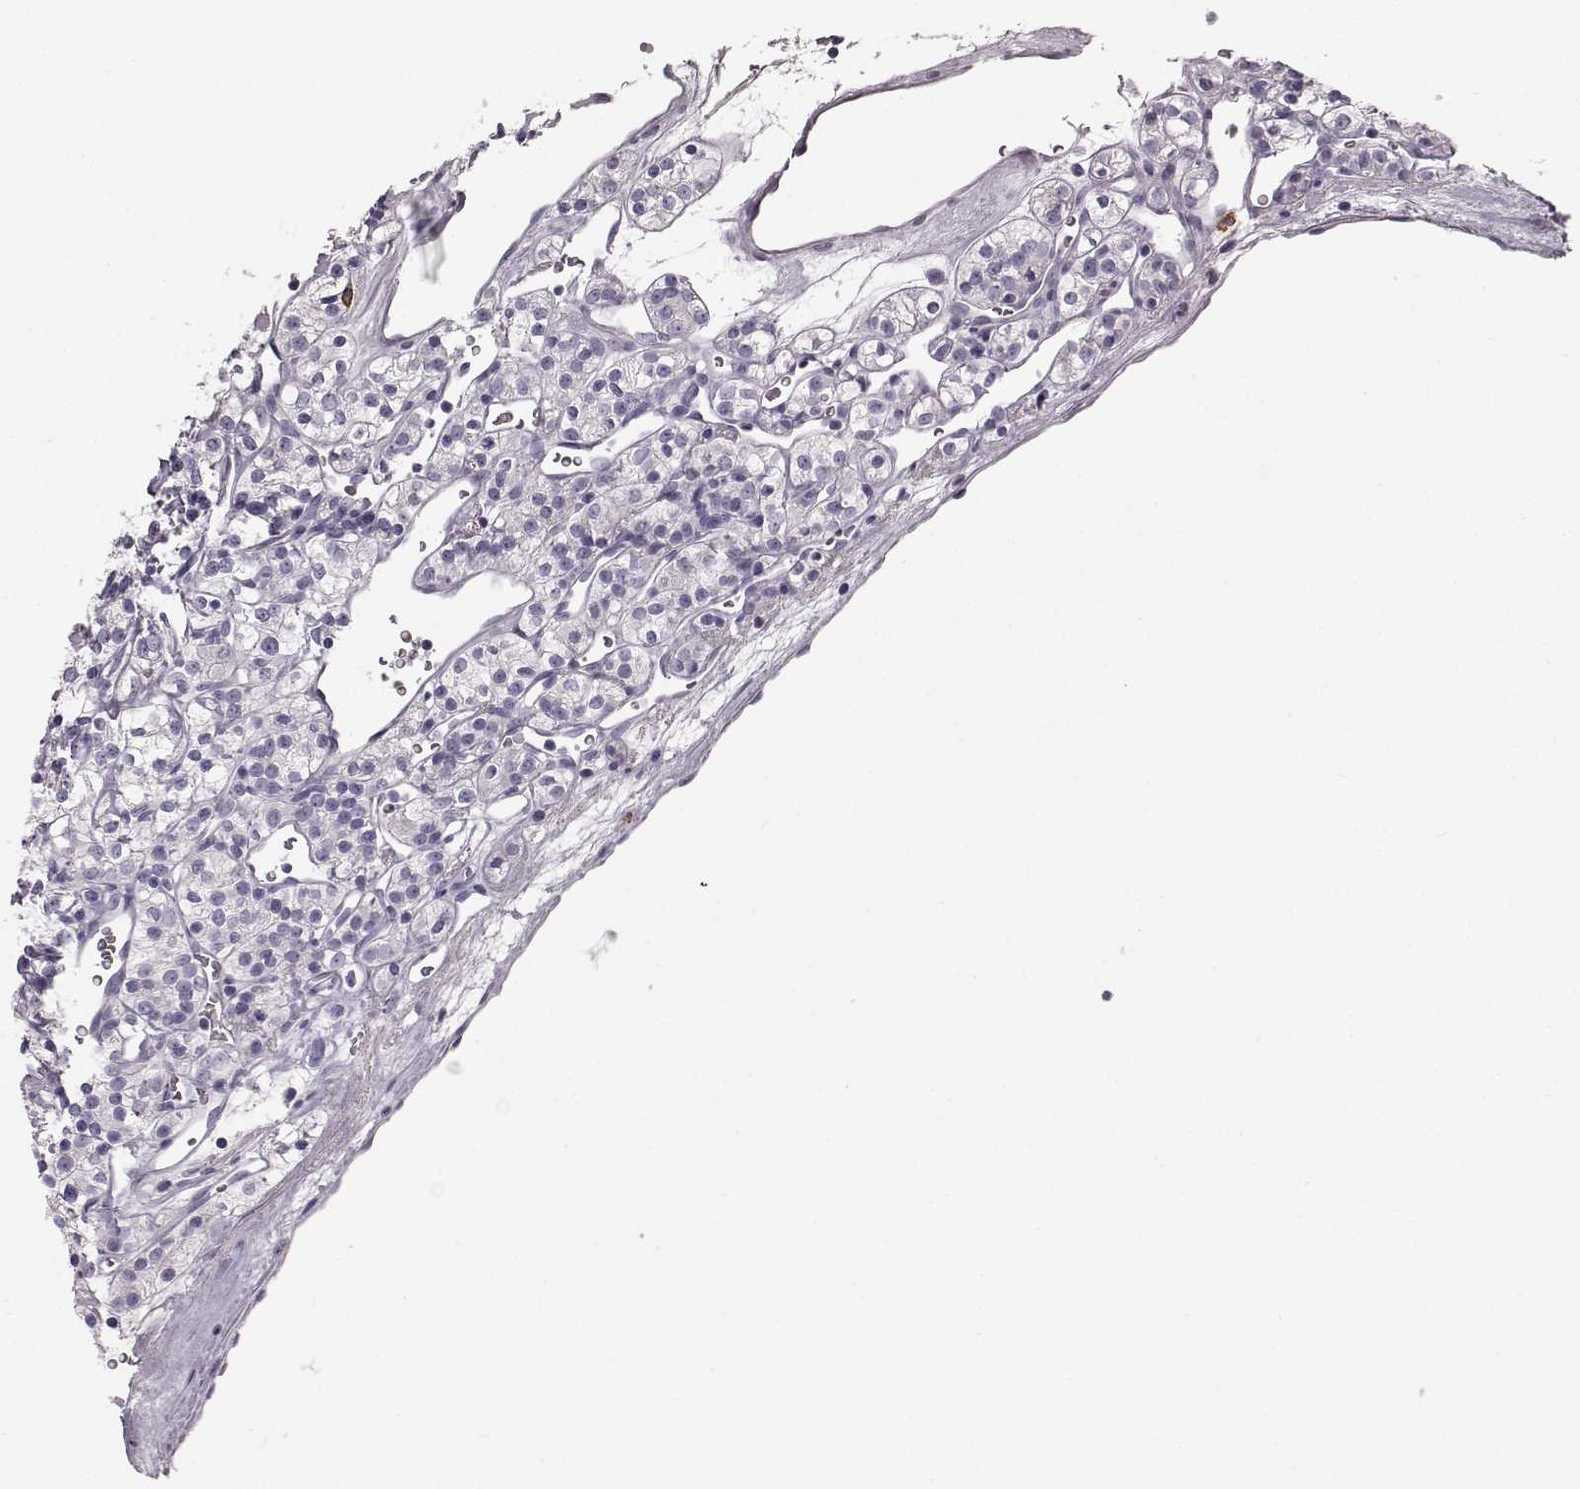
{"staining": {"intensity": "negative", "quantity": "none", "location": "none"}, "tissue": "renal cancer", "cell_type": "Tumor cells", "image_type": "cancer", "snomed": [{"axis": "morphology", "description": "Adenocarcinoma, NOS"}, {"axis": "topography", "description": "Kidney"}], "caption": "There is no significant expression in tumor cells of renal cancer (adenocarcinoma).", "gene": "NPTXR", "patient": {"sex": "male", "age": 77}}